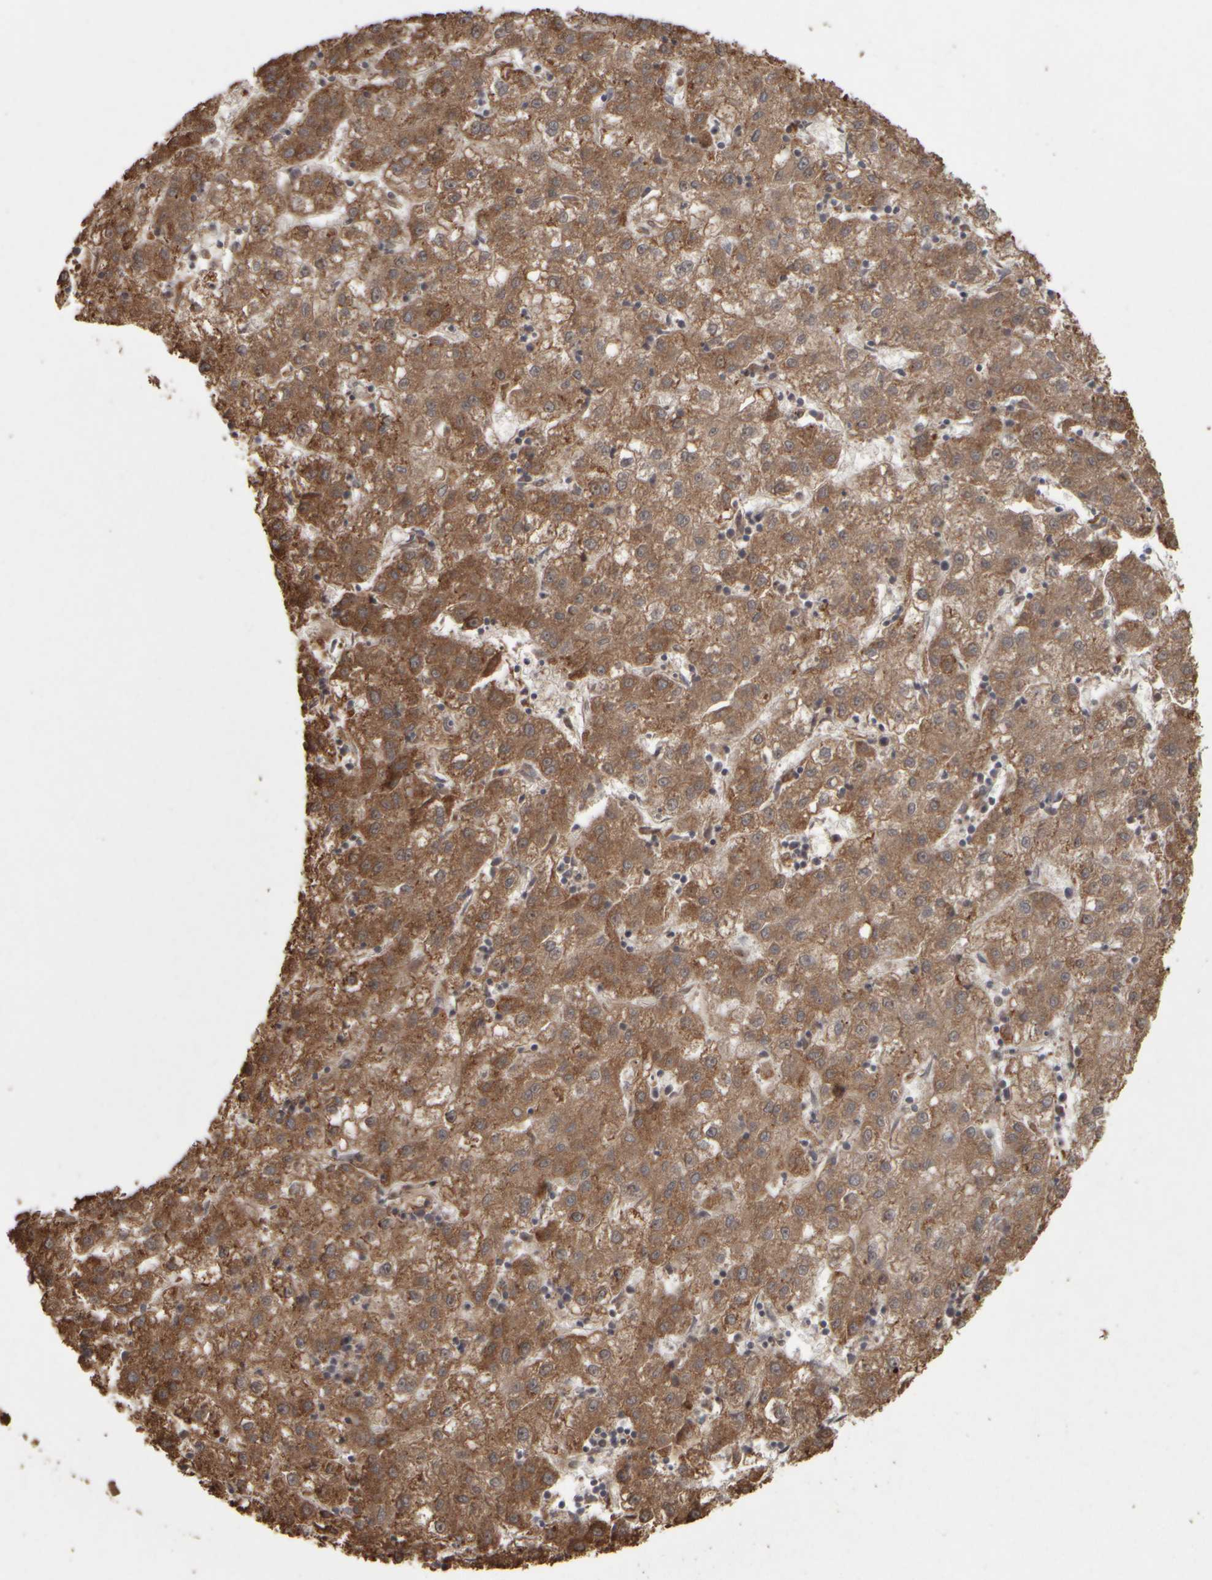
{"staining": {"intensity": "moderate", "quantity": ">75%", "location": "cytoplasmic/membranous"}, "tissue": "liver cancer", "cell_type": "Tumor cells", "image_type": "cancer", "snomed": [{"axis": "morphology", "description": "Carcinoma, Hepatocellular, NOS"}, {"axis": "topography", "description": "Liver"}], "caption": "Protein staining of liver hepatocellular carcinoma tissue demonstrates moderate cytoplasmic/membranous expression in about >75% of tumor cells. The staining was performed using DAB, with brown indicating positive protein expression. Nuclei are stained blue with hematoxylin.", "gene": "AGBL3", "patient": {"sex": "male", "age": 72}}